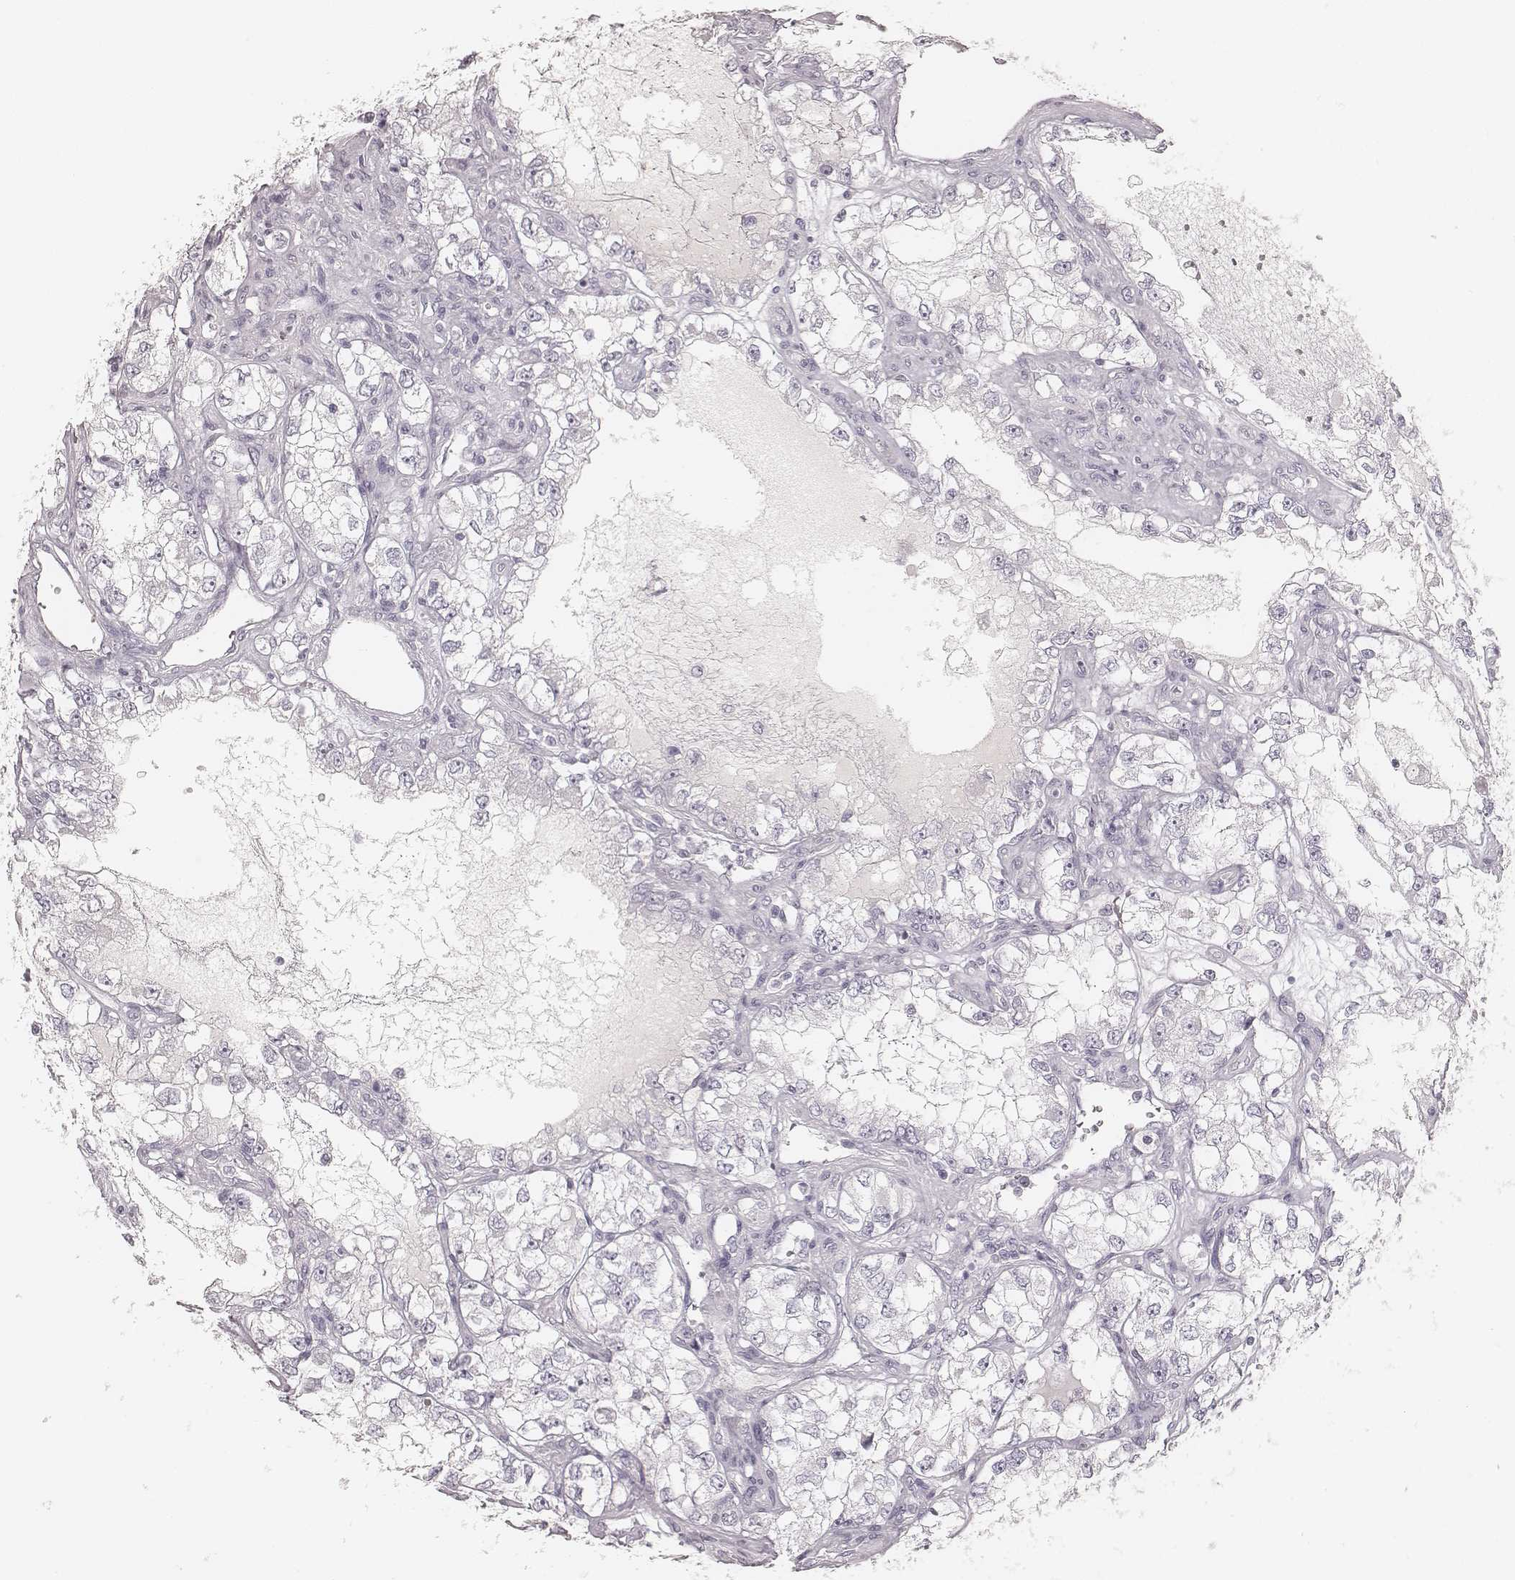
{"staining": {"intensity": "negative", "quantity": "none", "location": "none"}, "tissue": "renal cancer", "cell_type": "Tumor cells", "image_type": "cancer", "snomed": [{"axis": "morphology", "description": "Adenocarcinoma, NOS"}, {"axis": "topography", "description": "Kidney"}], "caption": "Tumor cells are negative for brown protein staining in renal cancer.", "gene": "KRT31", "patient": {"sex": "female", "age": 59}}